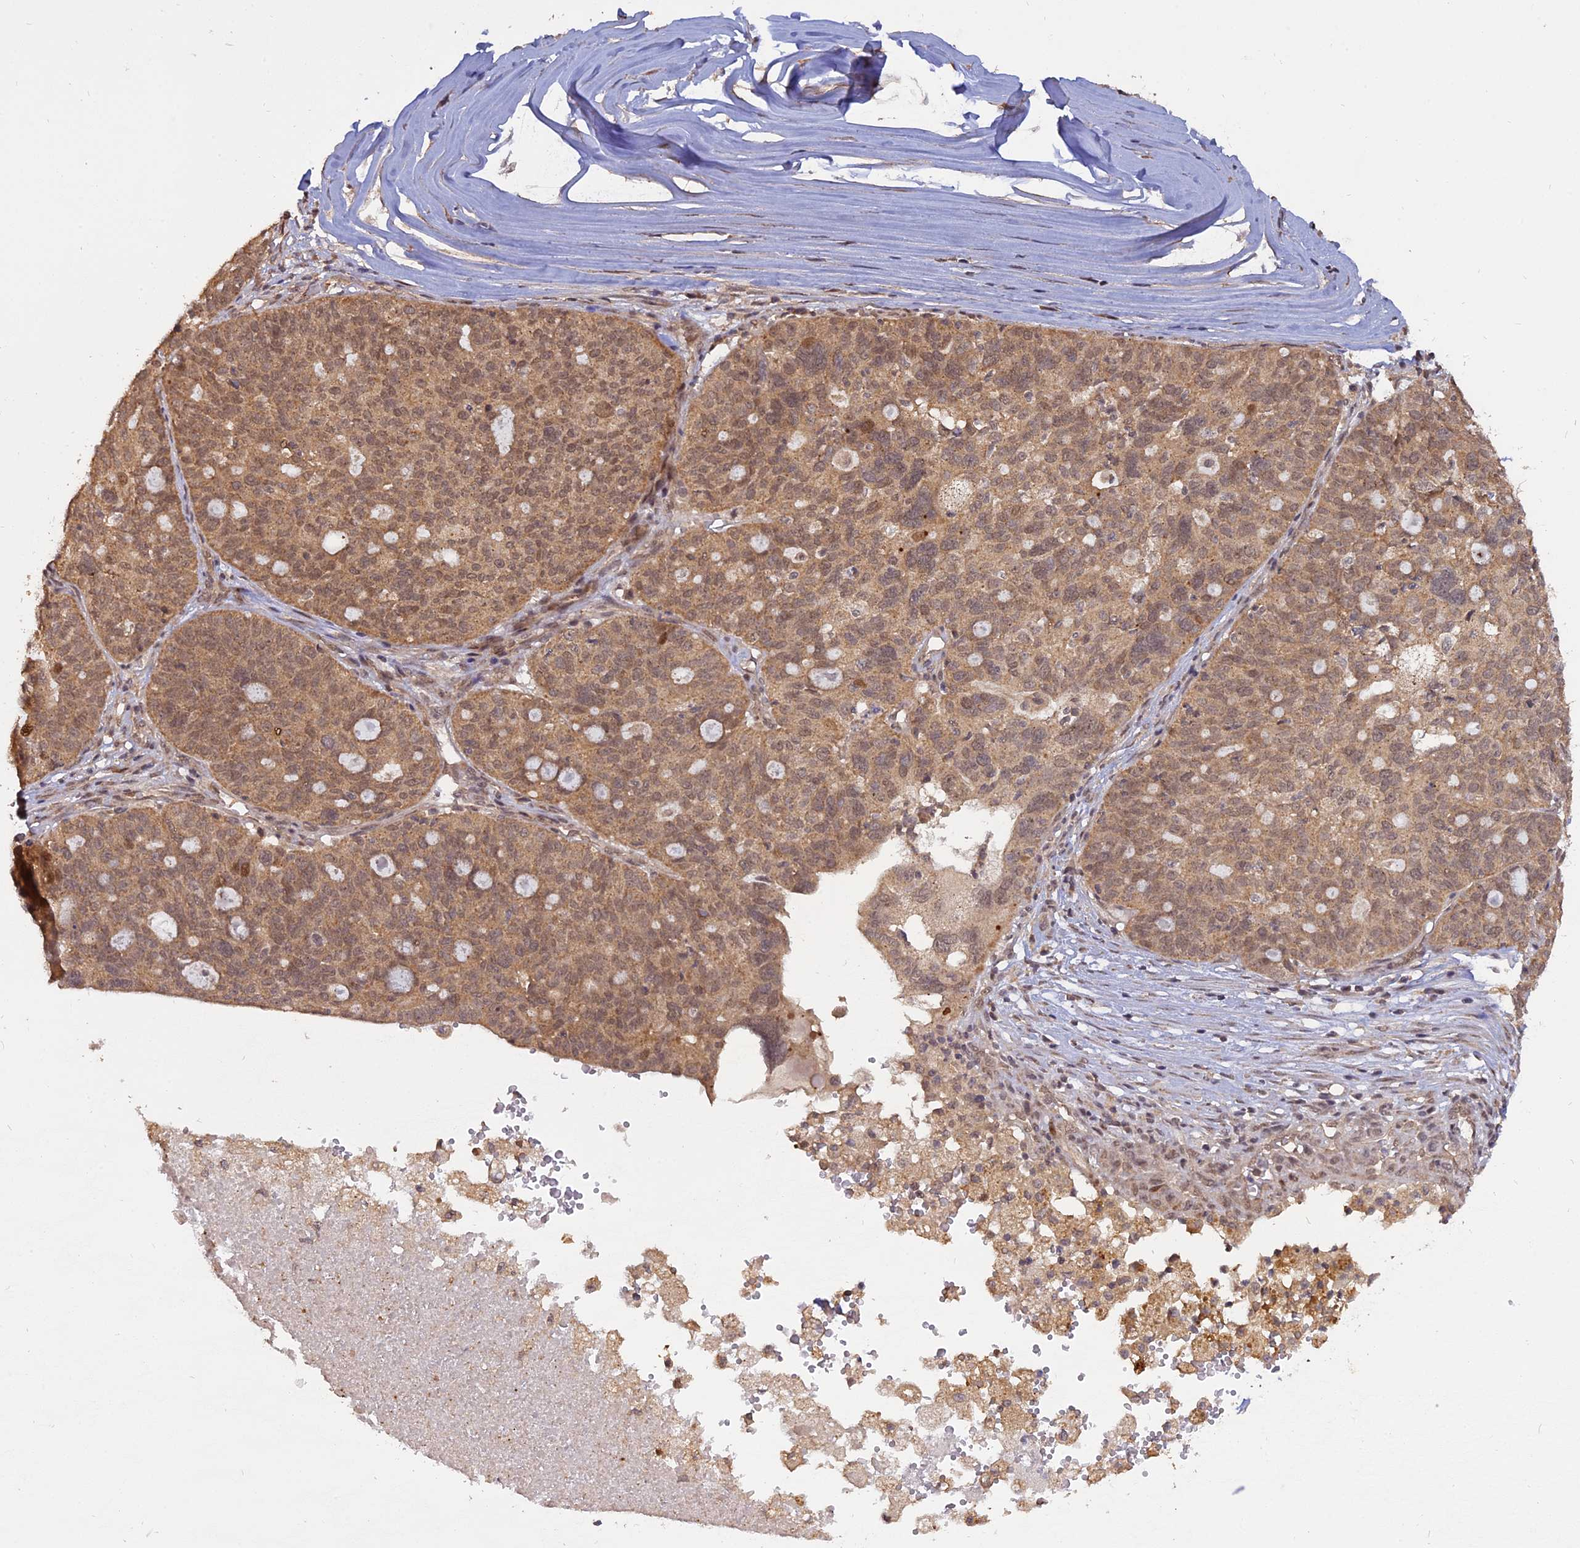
{"staining": {"intensity": "moderate", "quantity": ">75%", "location": "cytoplasmic/membranous,nuclear"}, "tissue": "ovarian cancer", "cell_type": "Tumor cells", "image_type": "cancer", "snomed": [{"axis": "morphology", "description": "Cystadenocarcinoma, serous, NOS"}, {"axis": "topography", "description": "Ovary"}], "caption": "Approximately >75% of tumor cells in ovarian serous cystadenocarcinoma exhibit moderate cytoplasmic/membranous and nuclear protein staining as visualized by brown immunohistochemical staining.", "gene": "PKIG", "patient": {"sex": "female", "age": 59}}